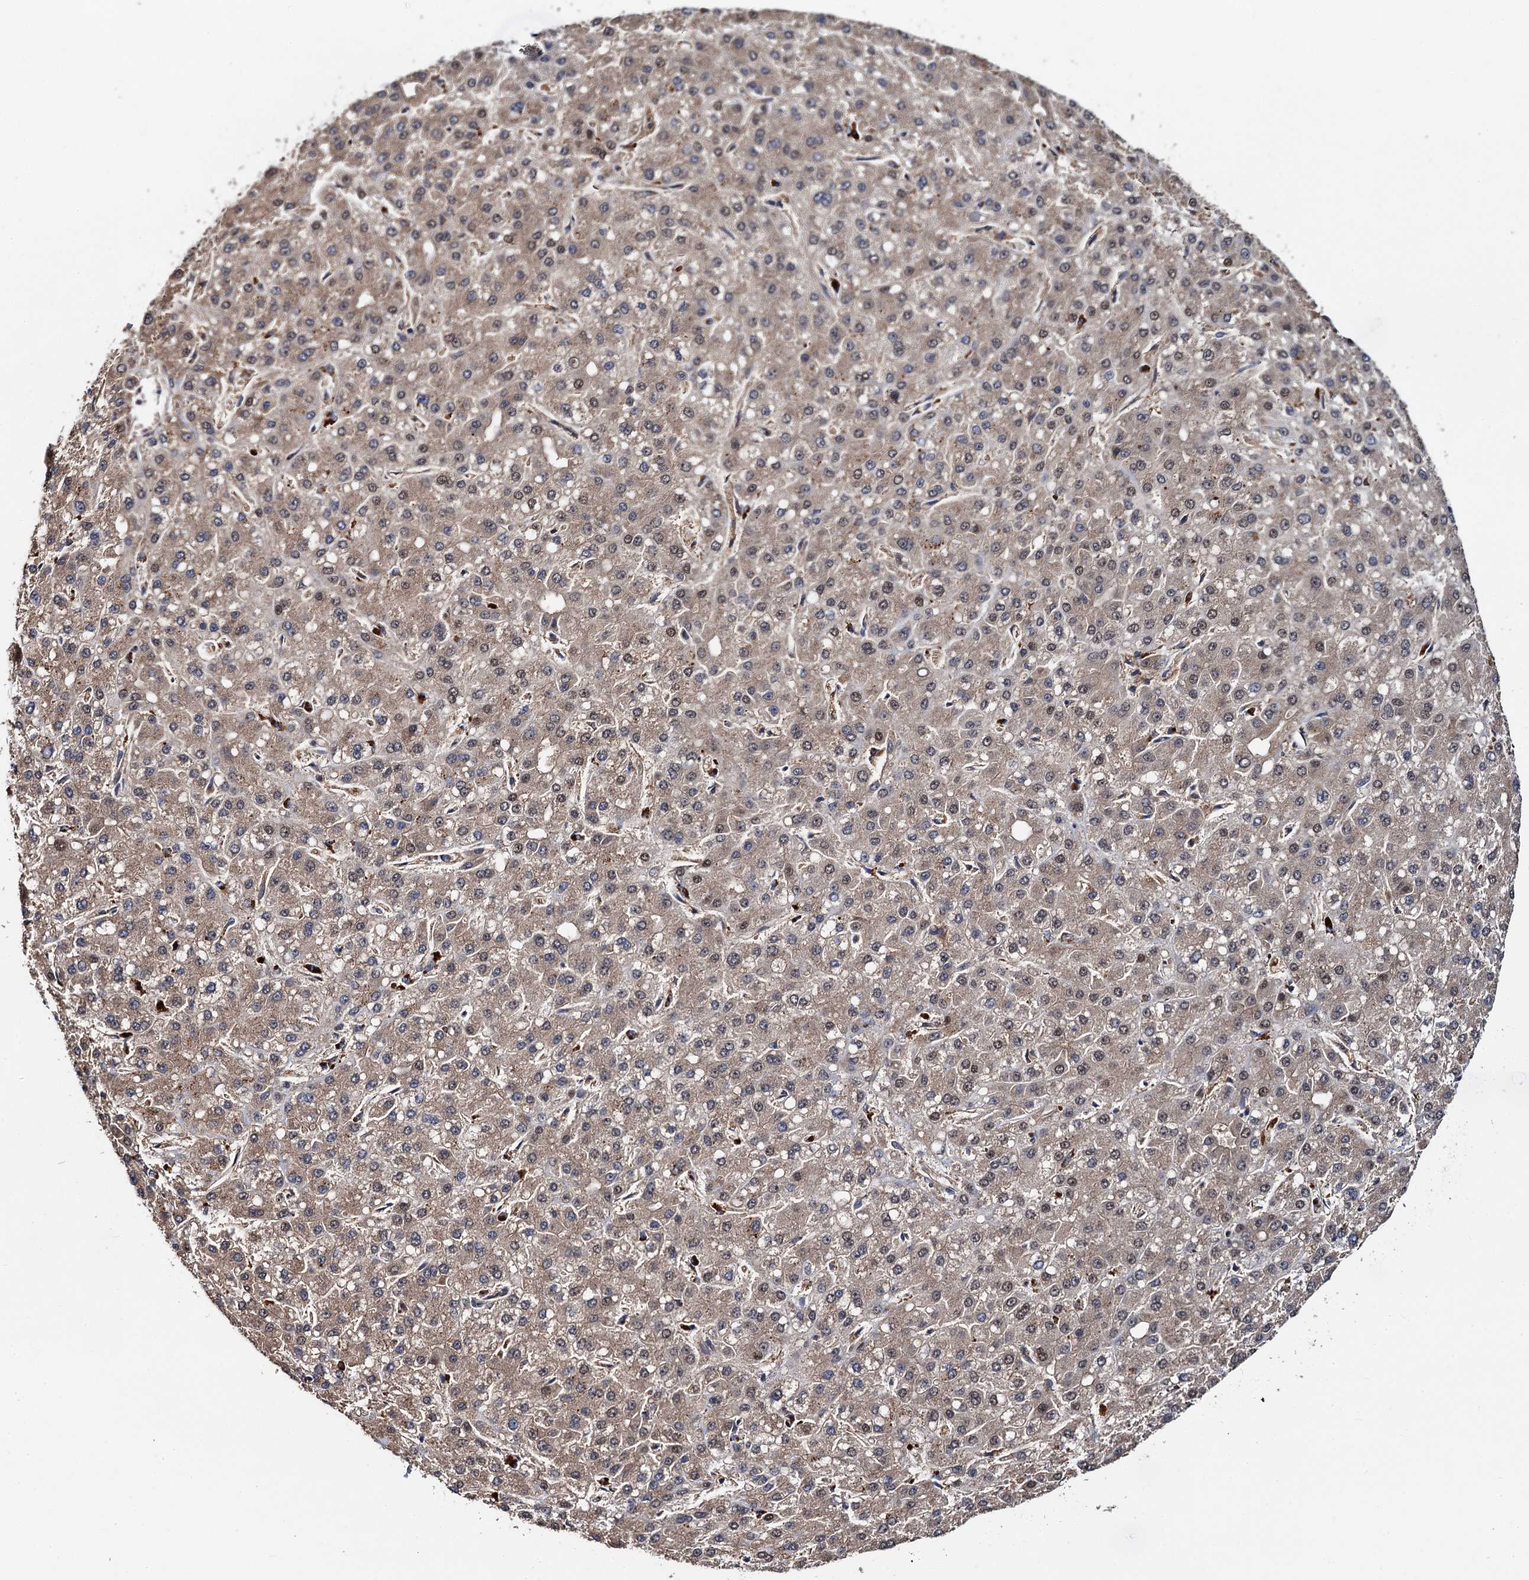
{"staining": {"intensity": "weak", "quantity": ">75%", "location": "cytoplasmic/membranous"}, "tissue": "liver cancer", "cell_type": "Tumor cells", "image_type": "cancer", "snomed": [{"axis": "morphology", "description": "Carcinoma, Hepatocellular, NOS"}, {"axis": "topography", "description": "Liver"}], "caption": "Protein analysis of hepatocellular carcinoma (liver) tissue shows weak cytoplasmic/membranous positivity in about >75% of tumor cells.", "gene": "MIER2", "patient": {"sex": "male", "age": 67}}